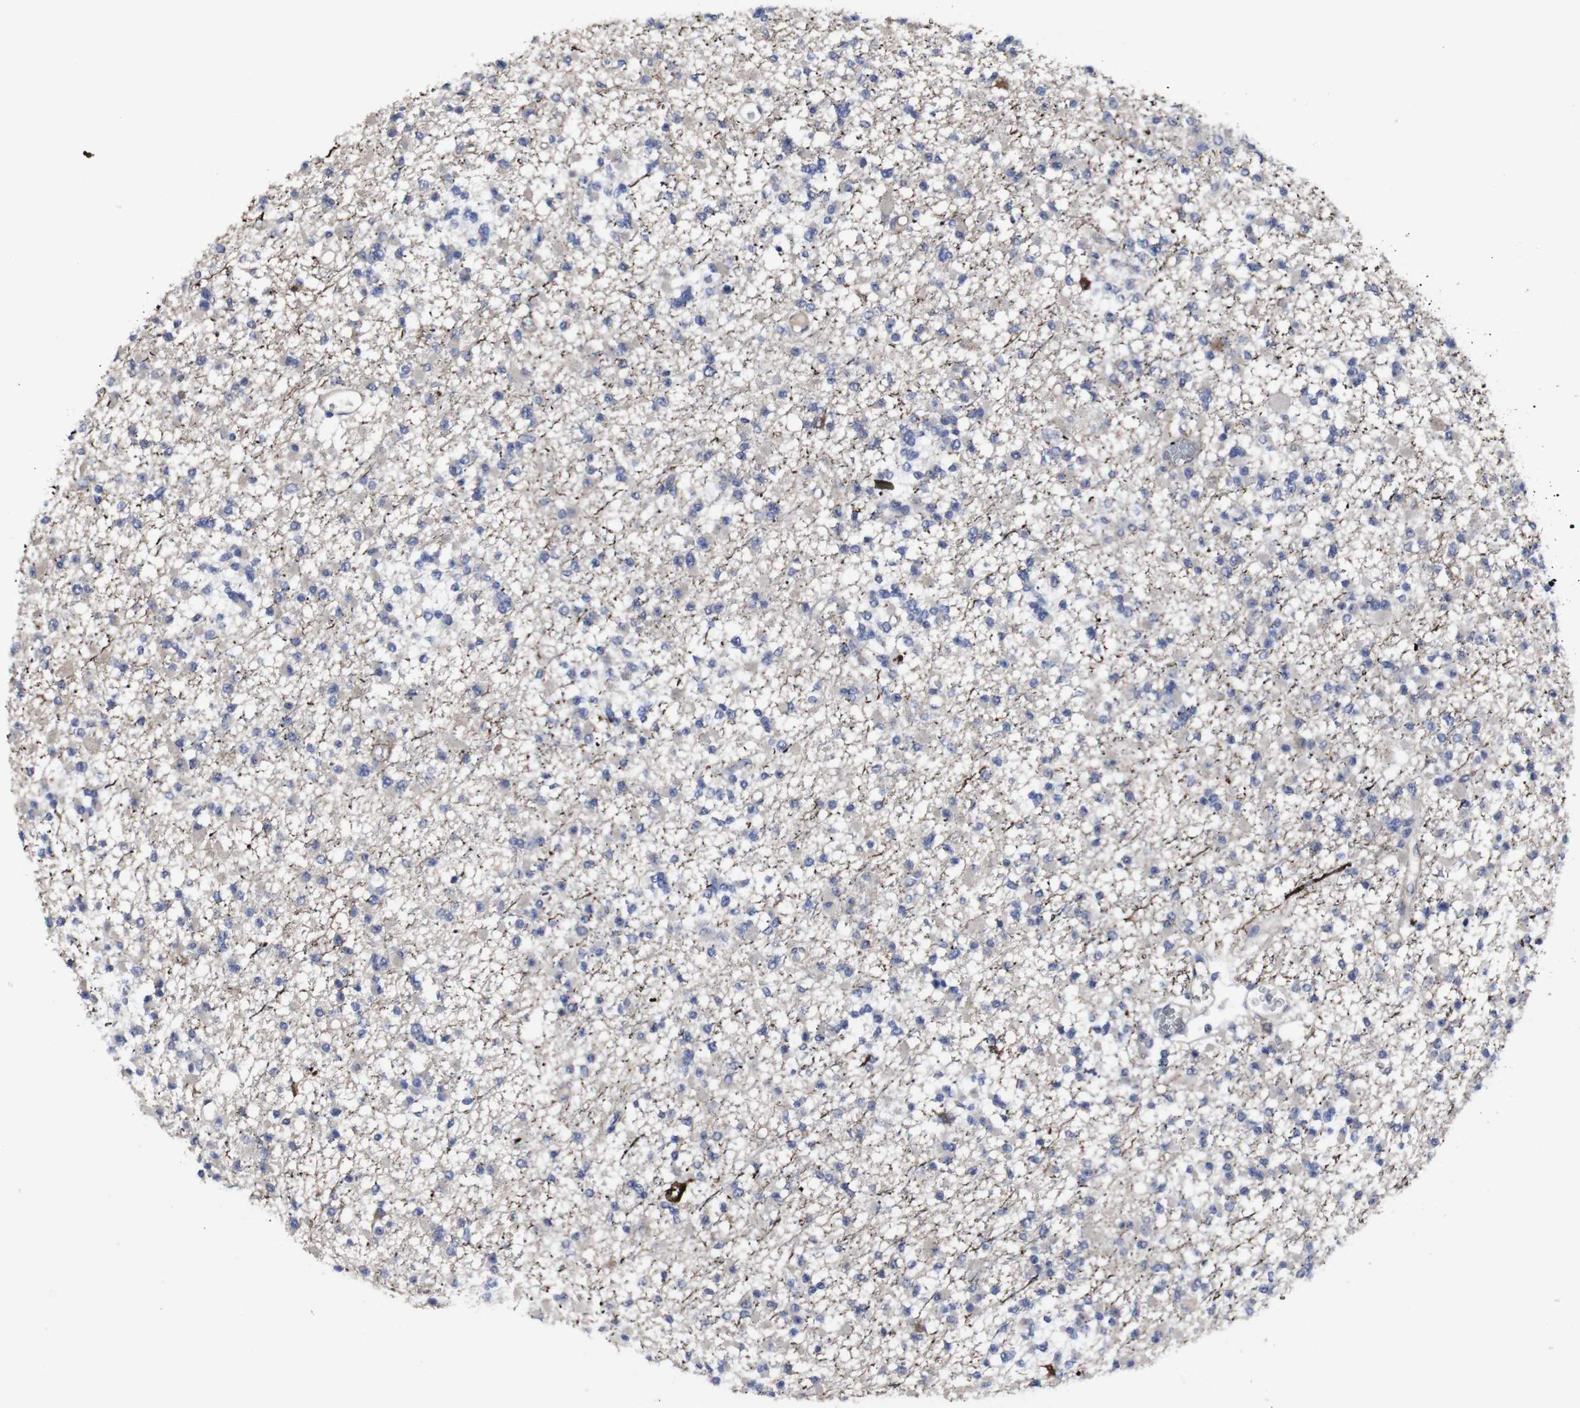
{"staining": {"intensity": "negative", "quantity": "none", "location": "none"}, "tissue": "glioma", "cell_type": "Tumor cells", "image_type": "cancer", "snomed": [{"axis": "morphology", "description": "Glioma, malignant, Low grade"}, {"axis": "topography", "description": "Brain"}], "caption": "The IHC micrograph has no significant positivity in tumor cells of low-grade glioma (malignant) tissue.", "gene": "SNCG", "patient": {"sex": "female", "age": 22}}